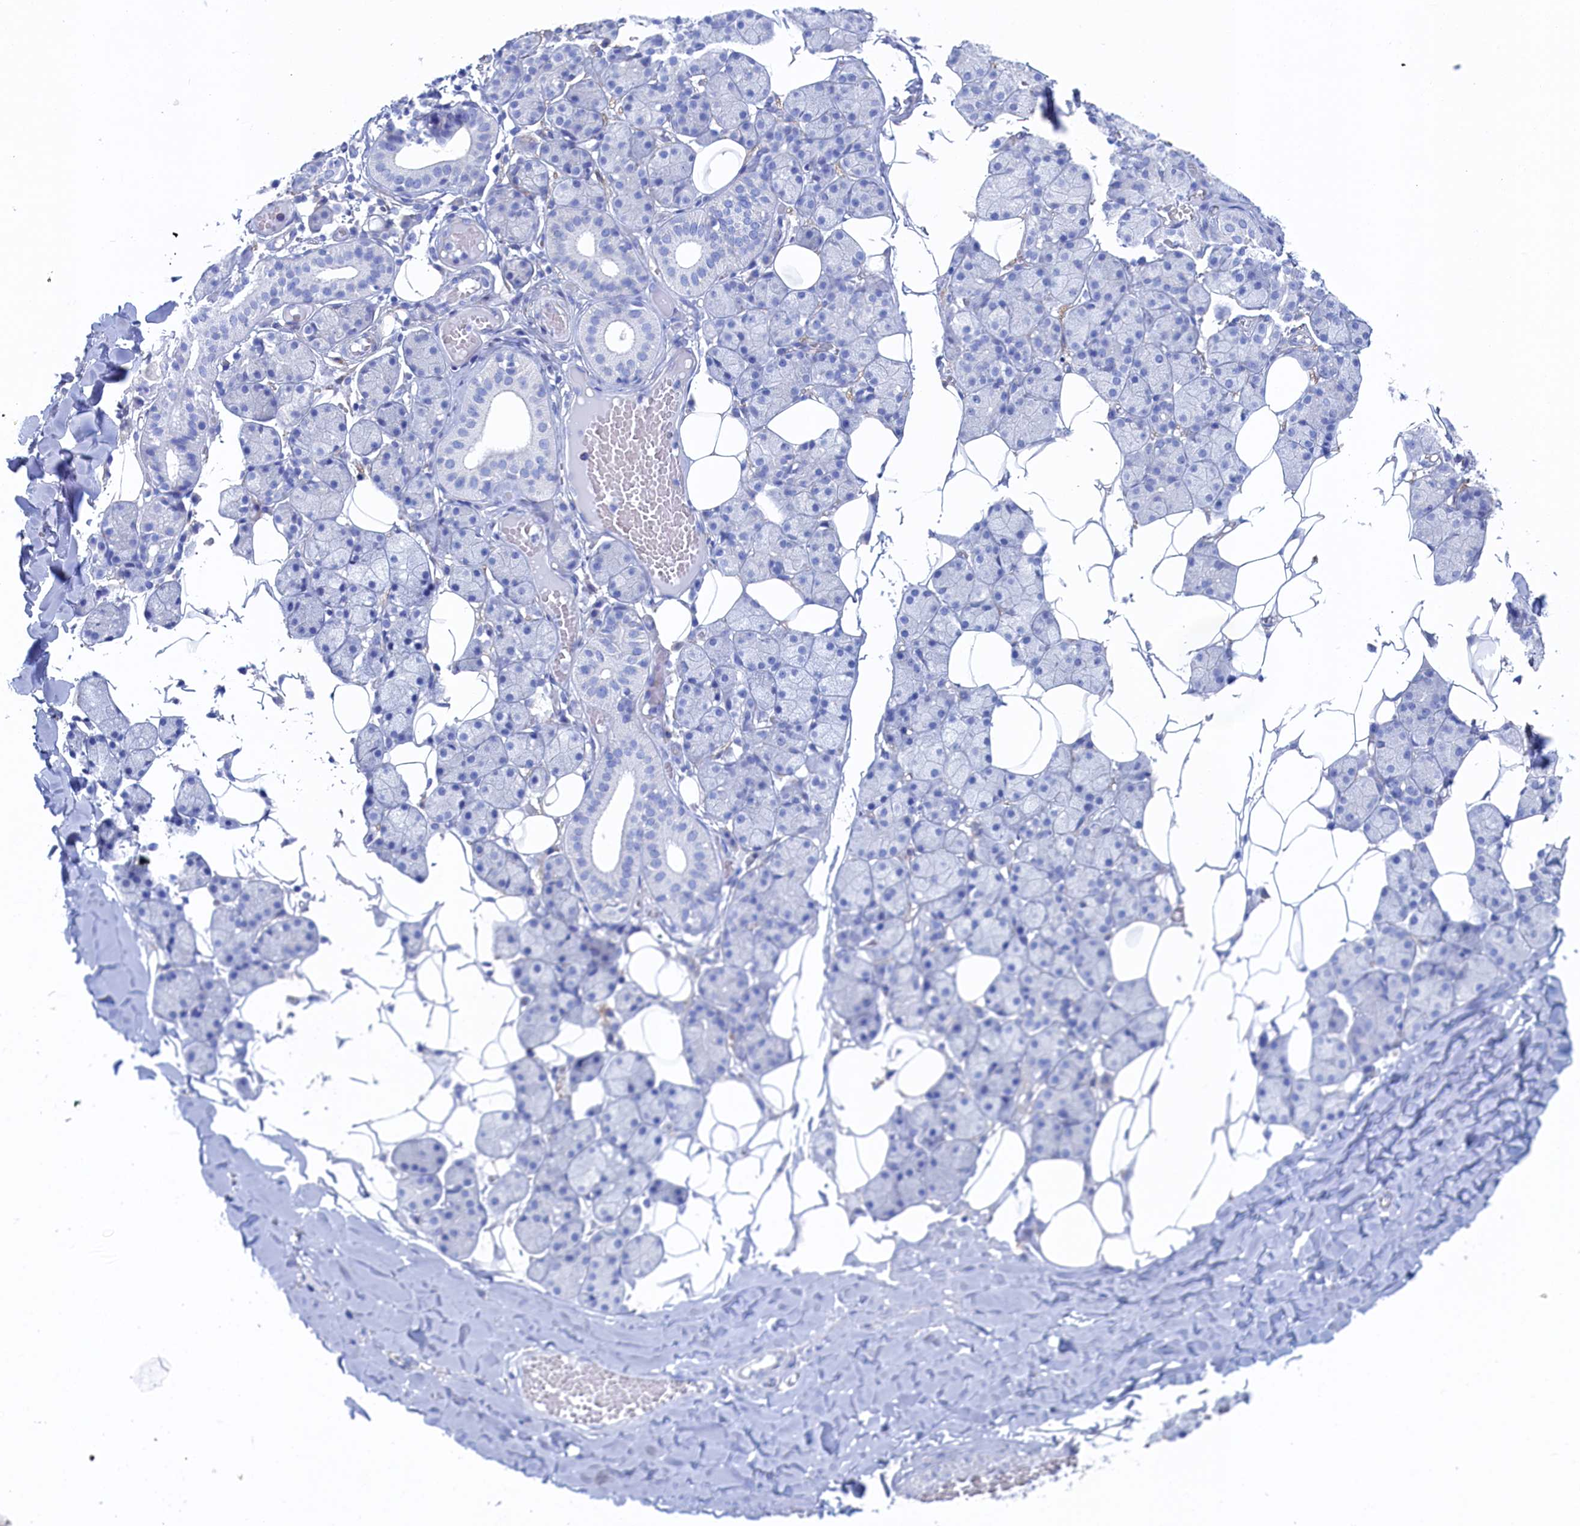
{"staining": {"intensity": "negative", "quantity": "none", "location": "none"}, "tissue": "salivary gland", "cell_type": "Glandular cells", "image_type": "normal", "snomed": [{"axis": "morphology", "description": "Normal tissue, NOS"}, {"axis": "topography", "description": "Salivary gland"}], "caption": "This is a image of immunohistochemistry staining of normal salivary gland, which shows no positivity in glandular cells.", "gene": "TMOD2", "patient": {"sex": "female", "age": 33}}